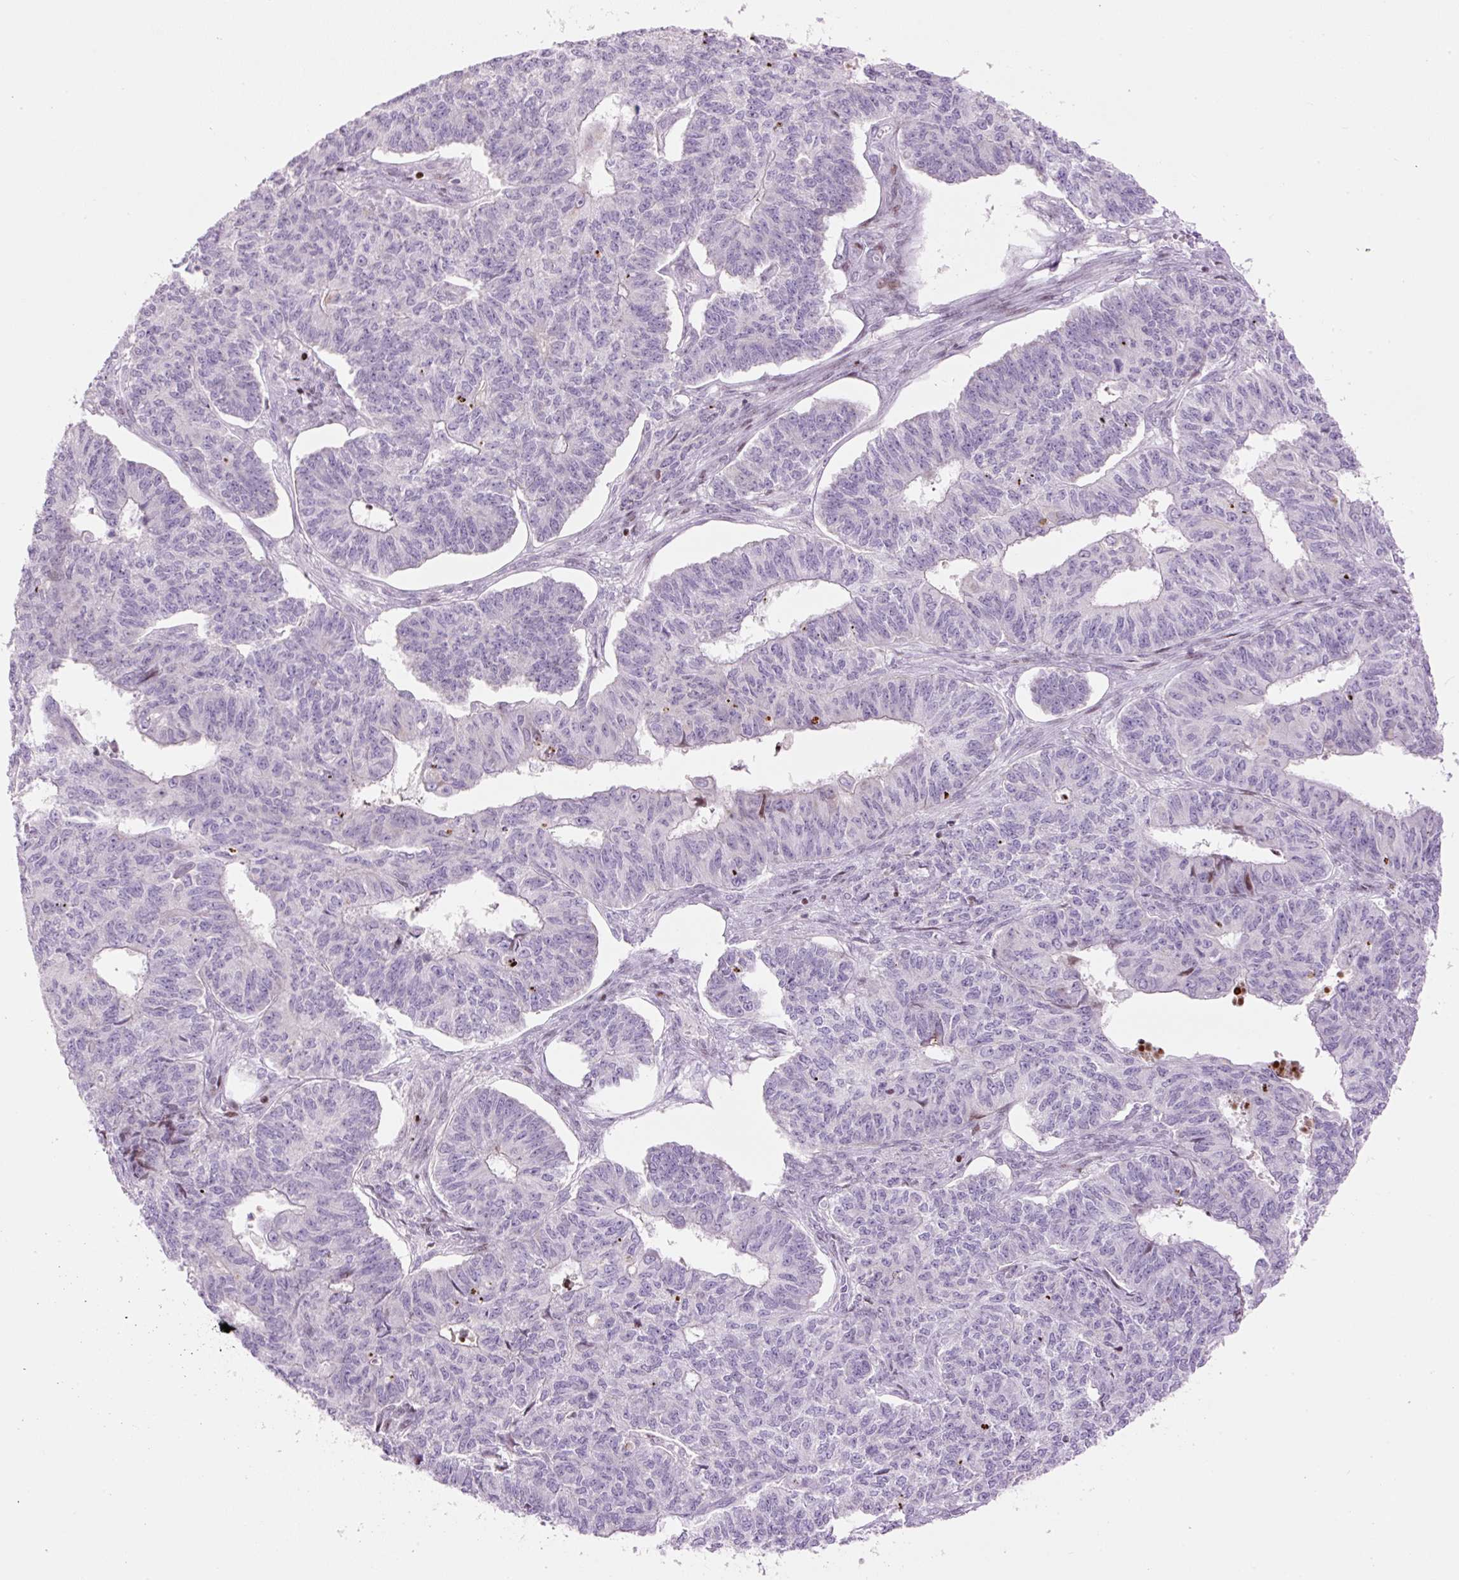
{"staining": {"intensity": "negative", "quantity": "none", "location": "none"}, "tissue": "endometrial cancer", "cell_type": "Tumor cells", "image_type": "cancer", "snomed": [{"axis": "morphology", "description": "Adenocarcinoma, NOS"}, {"axis": "topography", "description": "Endometrium"}], "caption": "Tumor cells are negative for protein expression in human endometrial cancer (adenocarcinoma).", "gene": "TMEM177", "patient": {"sex": "female", "age": 32}}